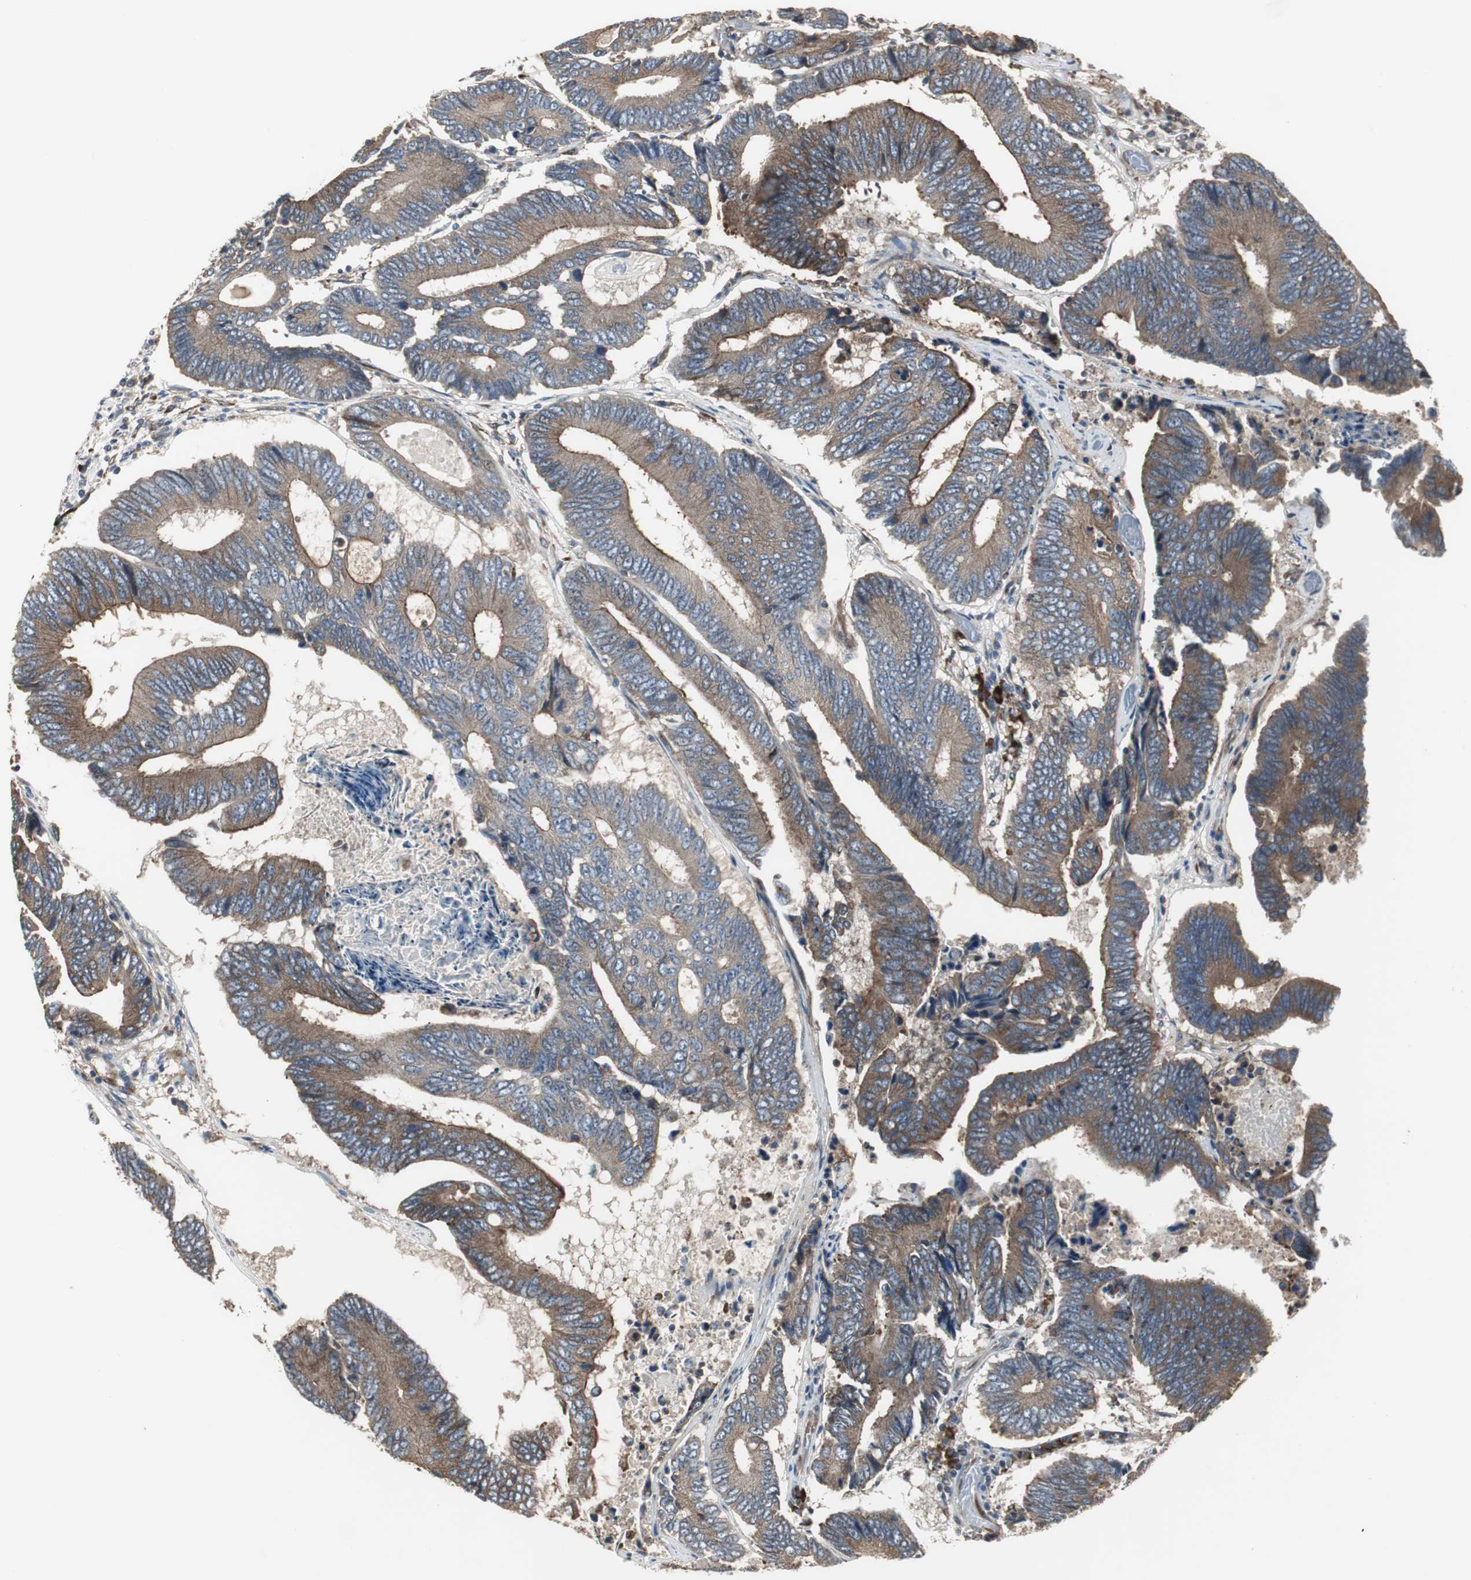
{"staining": {"intensity": "moderate", "quantity": ">75%", "location": "cytoplasmic/membranous"}, "tissue": "colorectal cancer", "cell_type": "Tumor cells", "image_type": "cancer", "snomed": [{"axis": "morphology", "description": "Adenocarcinoma, NOS"}, {"axis": "topography", "description": "Colon"}], "caption": "A medium amount of moderate cytoplasmic/membranous staining is present in about >75% of tumor cells in colorectal cancer (adenocarcinoma) tissue.", "gene": "CHP1", "patient": {"sex": "female", "age": 78}}